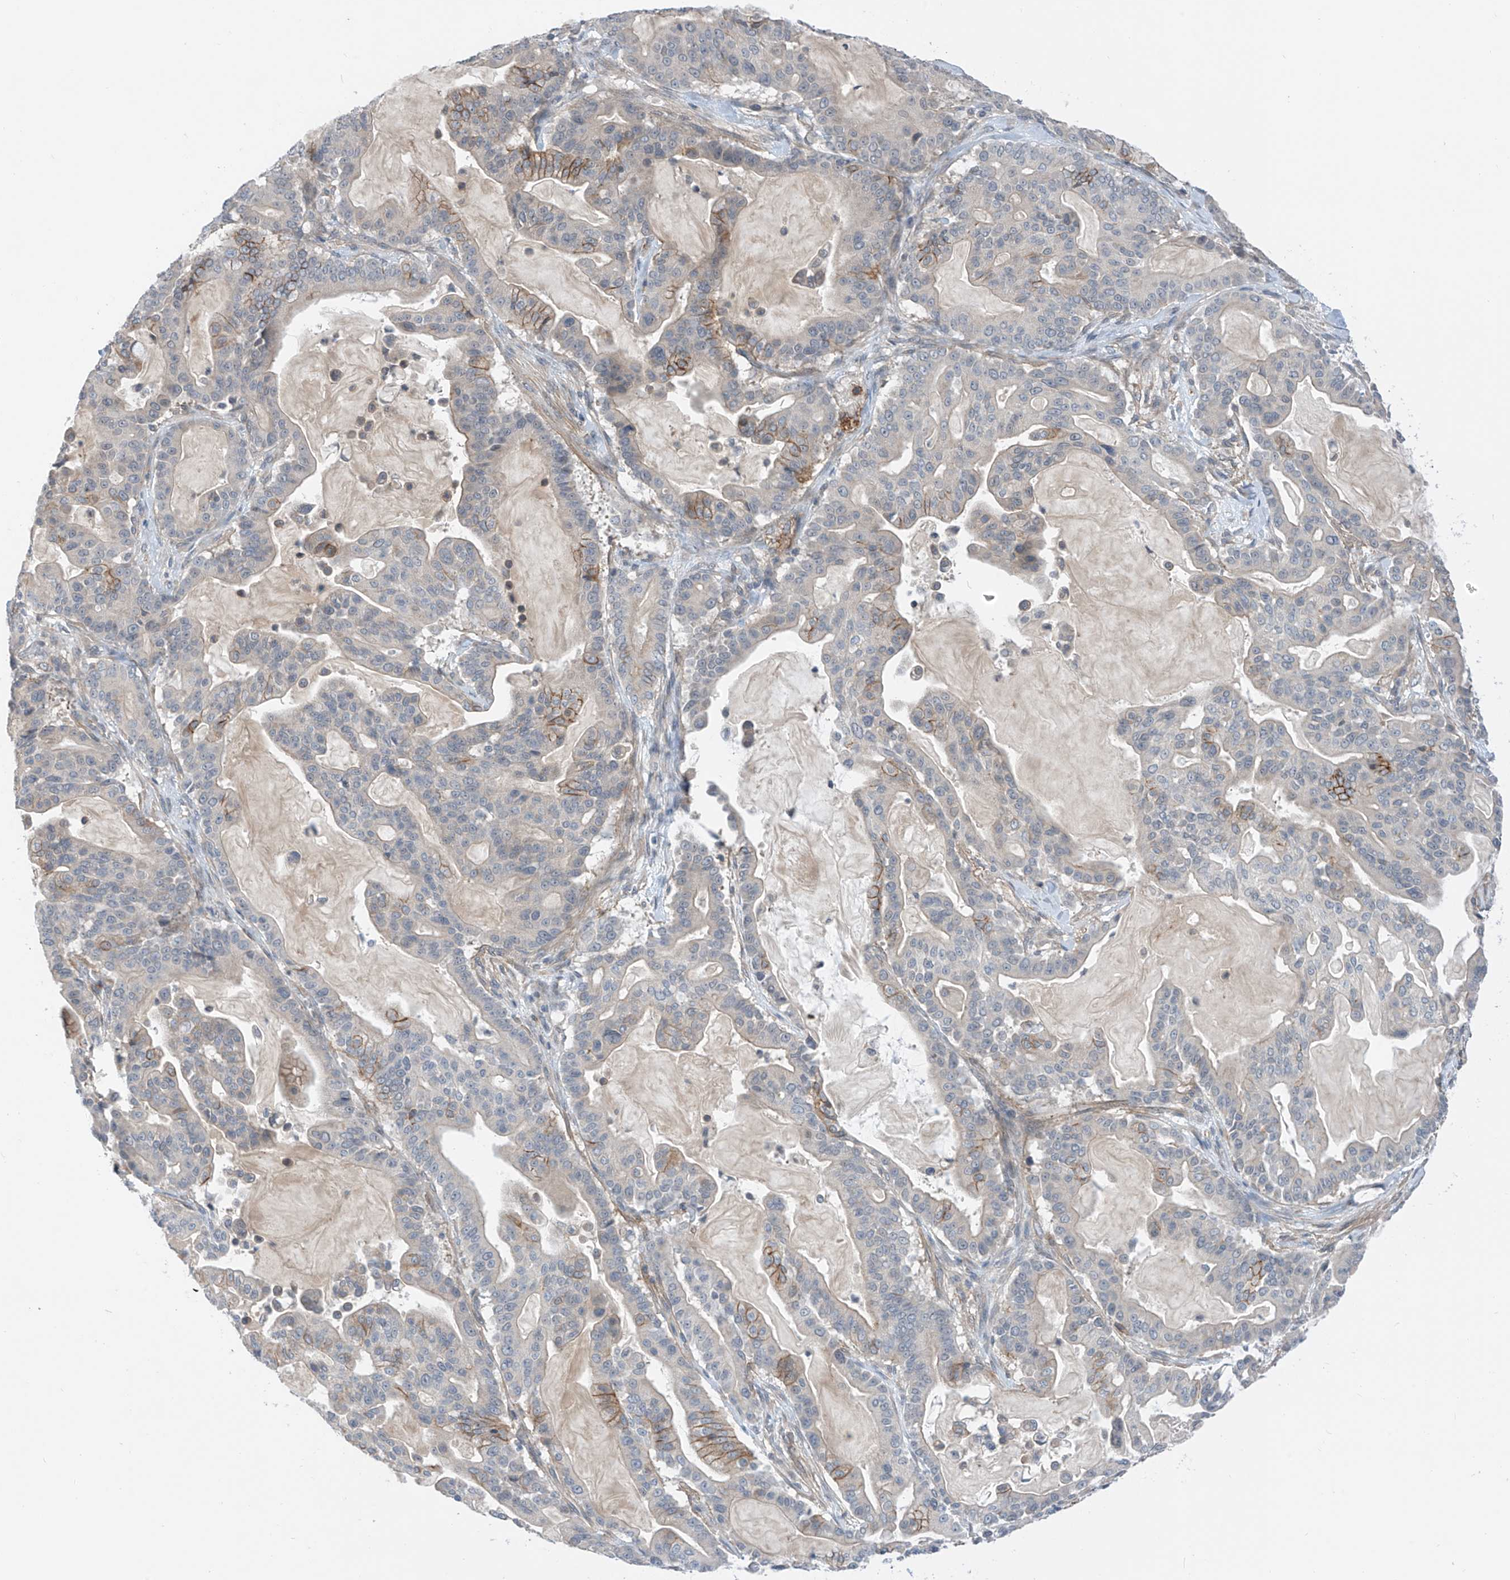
{"staining": {"intensity": "moderate", "quantity": "<25%", "location": "cytoplasmic/membranous"}, "tissue": "pancreatic cancer", "cell_type": "Tumor cells", "image_type": "cancer", "snomed": [{"axis": "morphology", "description": "Adenocarcinoma, NOS"}, {"axis": "topography", "description": "Pancreas"}], "caption": "Pancreatic cancer stained with DAB immunohistochemistry displays low levels of moderate cytoplasmic/membranous positivity in about <25% of tumor cells.", "gene": "ABLIM2", "patient": {"sex": "male", "age": 63}}